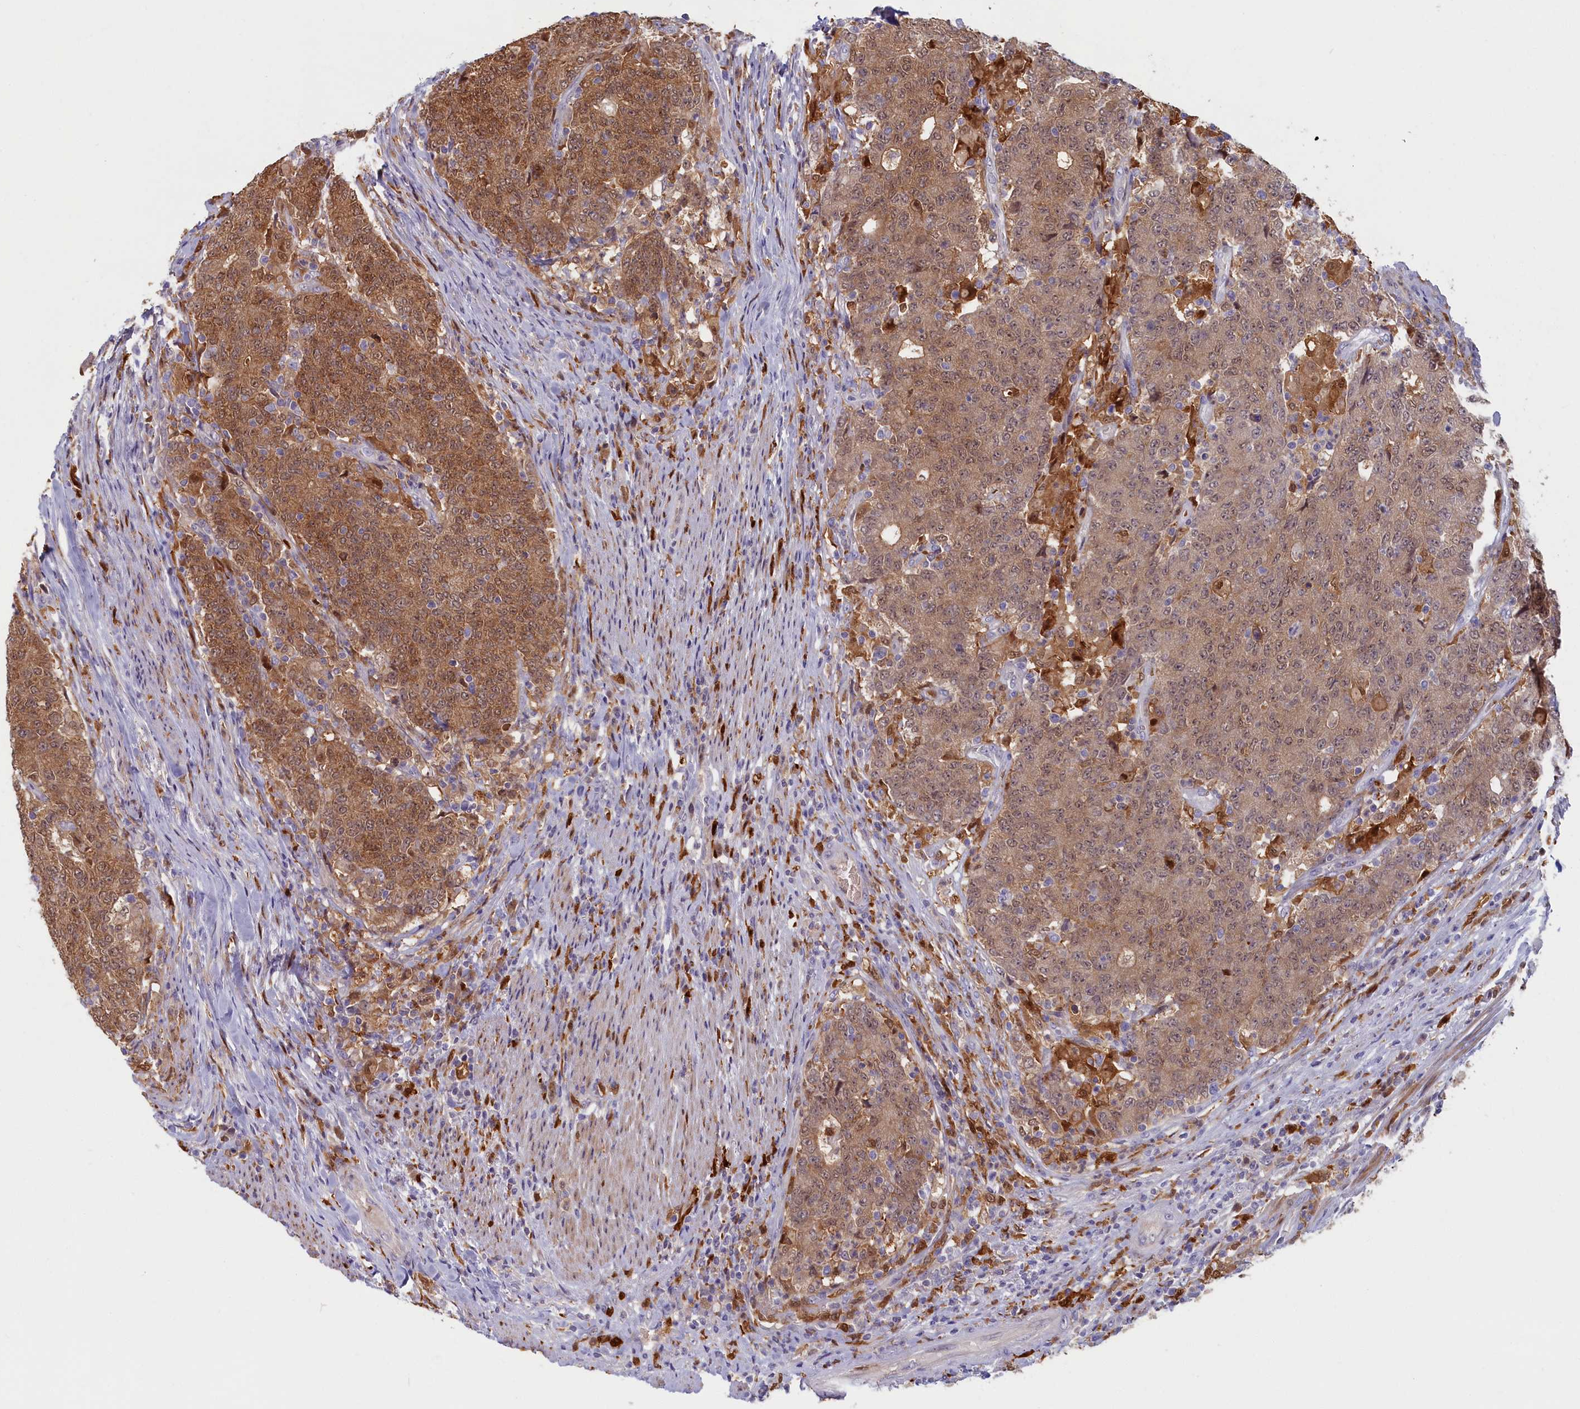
{"staining": {"intensity": "moderate", "quantity": ">75%", "location": "cytoplasmic/membranous"}, "tissue": "colorectal cancer", "cell_type": "Tumor cells", "image_type": "cancer", "snomed": [{"axis": "morphology", "description": "Adenocarcinoma, NOS"}, {"axis": "topography", "description": "Colon"}], "caption": "Human colorectal adenocarcinoma stained with a protein marker exhibits moderate staining in tumor cells.", "gene": "BLVRB", "patient": {"sex": "female", "age": 75}}